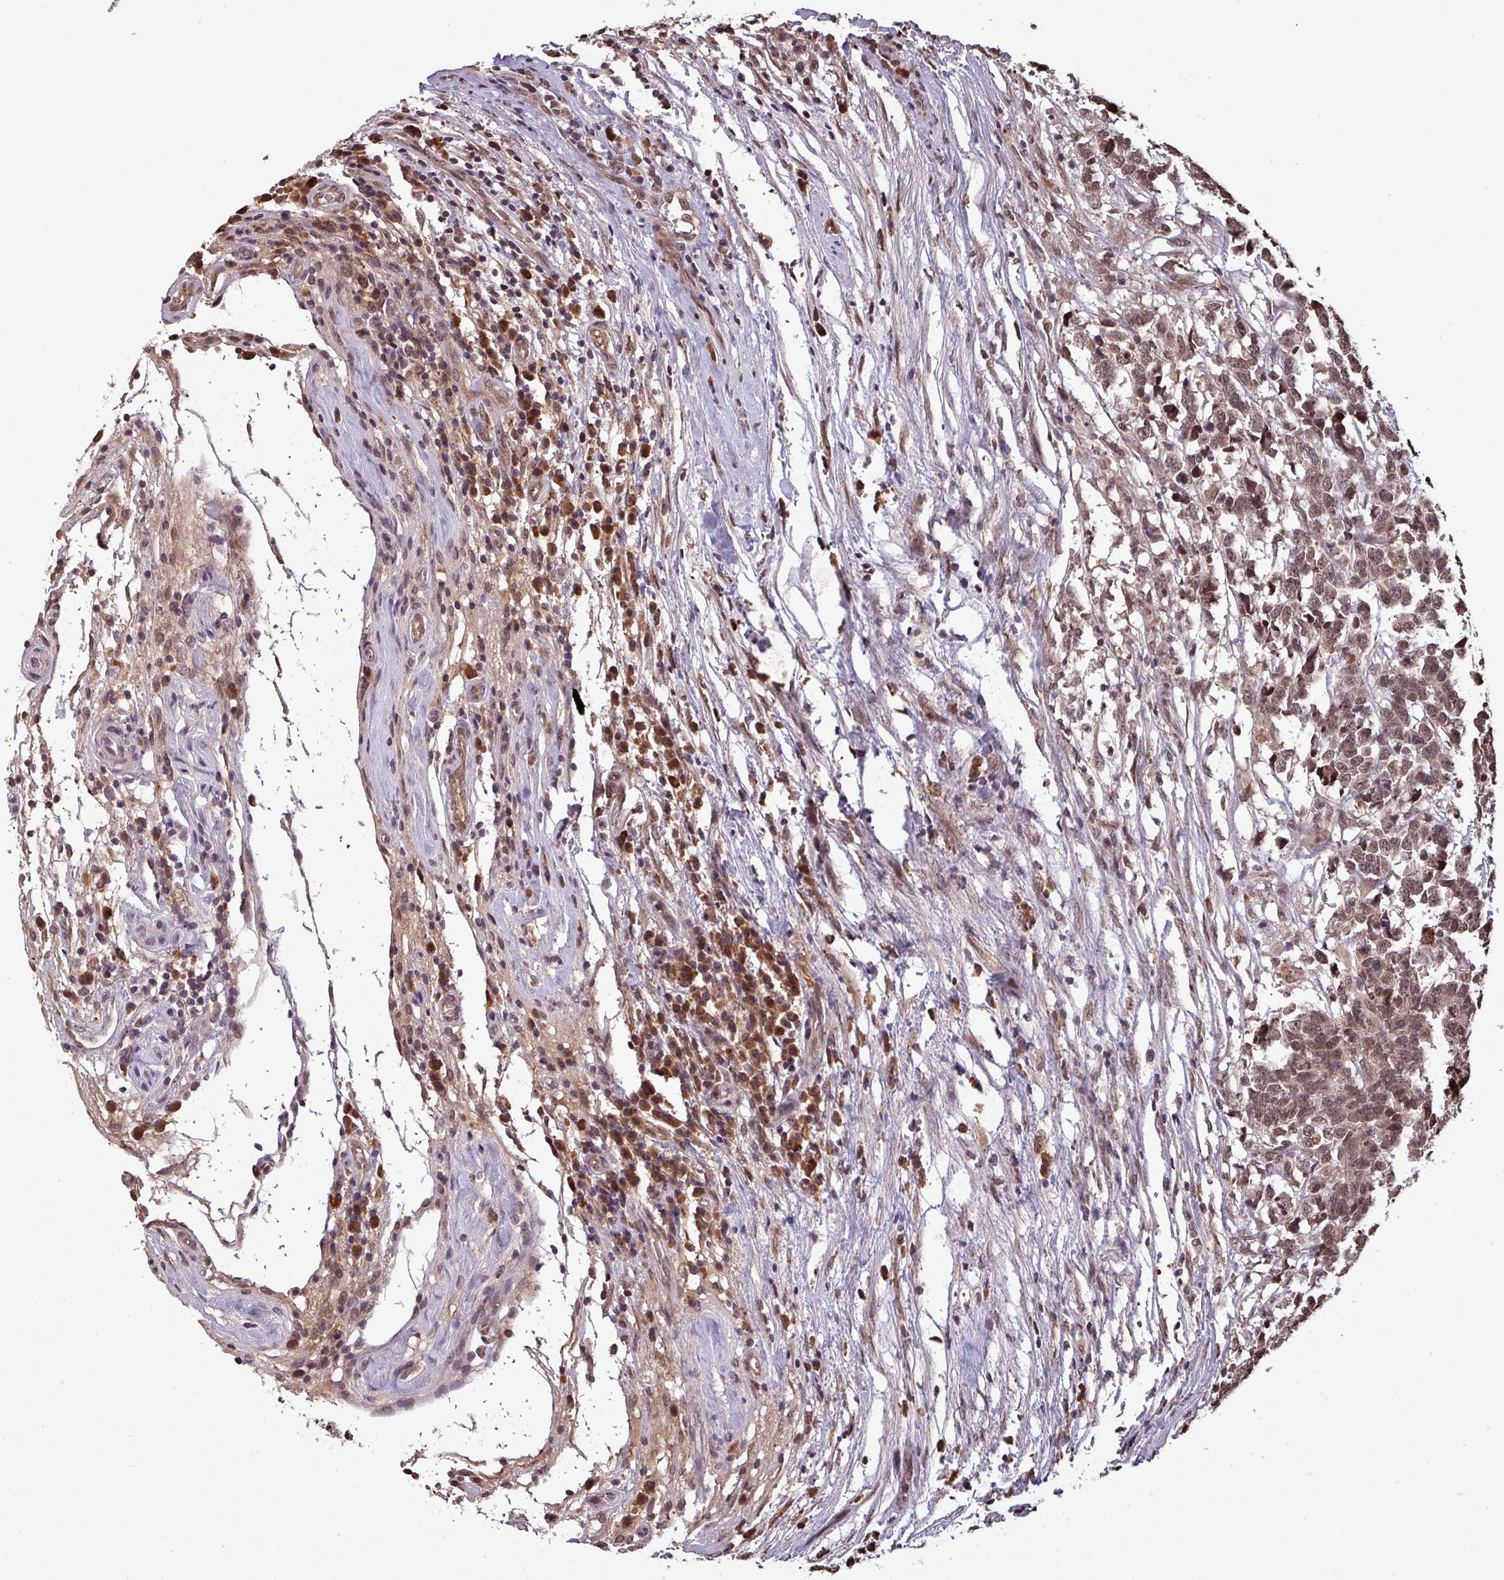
{"staining": {"intensity": "moderate", "quantity": ">75%", "location": "nuclear"}, "tissue": "testis cancer", "cell_type": "Tumor cells", "image_type": "cancer", "snomed": [{"axis": "morphology", "description": "Carcinoma, Embryonal, NOS"}, {"axis": "topography", "description": "Testis"}], "caption": "This micrograph displays testis cancer (embryonal carcinoma) stained with immunohistochemistry to label a protein in brown. The nuclear of tumor cells show moderate positivity for the protein. Nuclei are counter-stained blue.", "gene": "NOB1", "patient": {"sex": "male", "age": 26}}